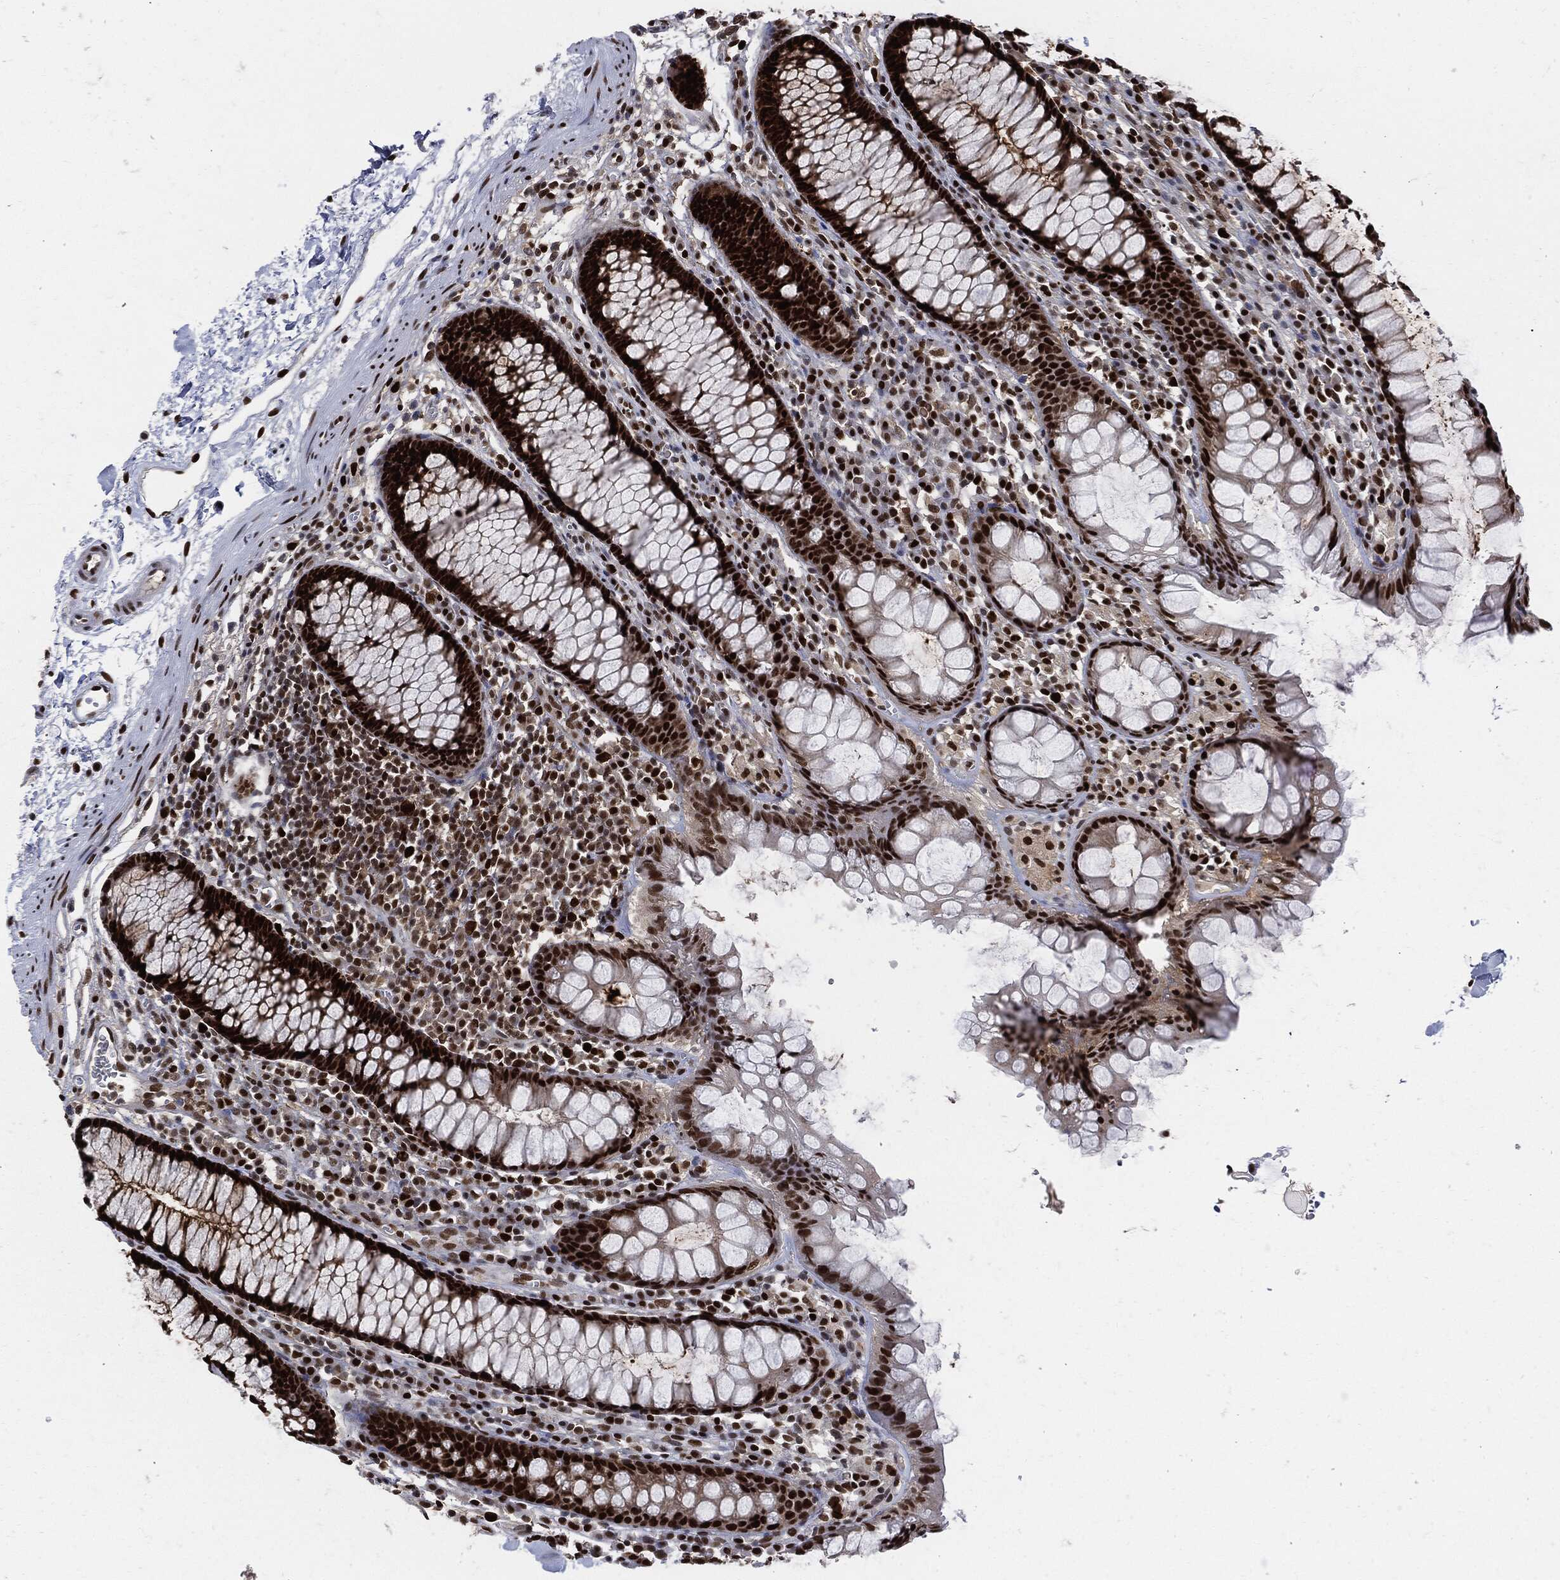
{"staining": {"intensity": "strong", "quantity": ">75%", "location": "nuclear"}, "tissue": "colon", "cell_type": "Endothelial cells", "image_type": "normal", "snomed": [{"axis": "morphology", "description": "Normal tissue, NOS"}, {"axis": "topography", "description": "Colon"}], "caption": "Normal colon demonstrates strong nuclear staining in approximately >75% of endothelial cells, visualized by immunohistochemistry. (DAB = brown stain, brightfield microscopy at high magnification).", "gene": "PCNA", "patient": {"sex": "male", "age": 76}}